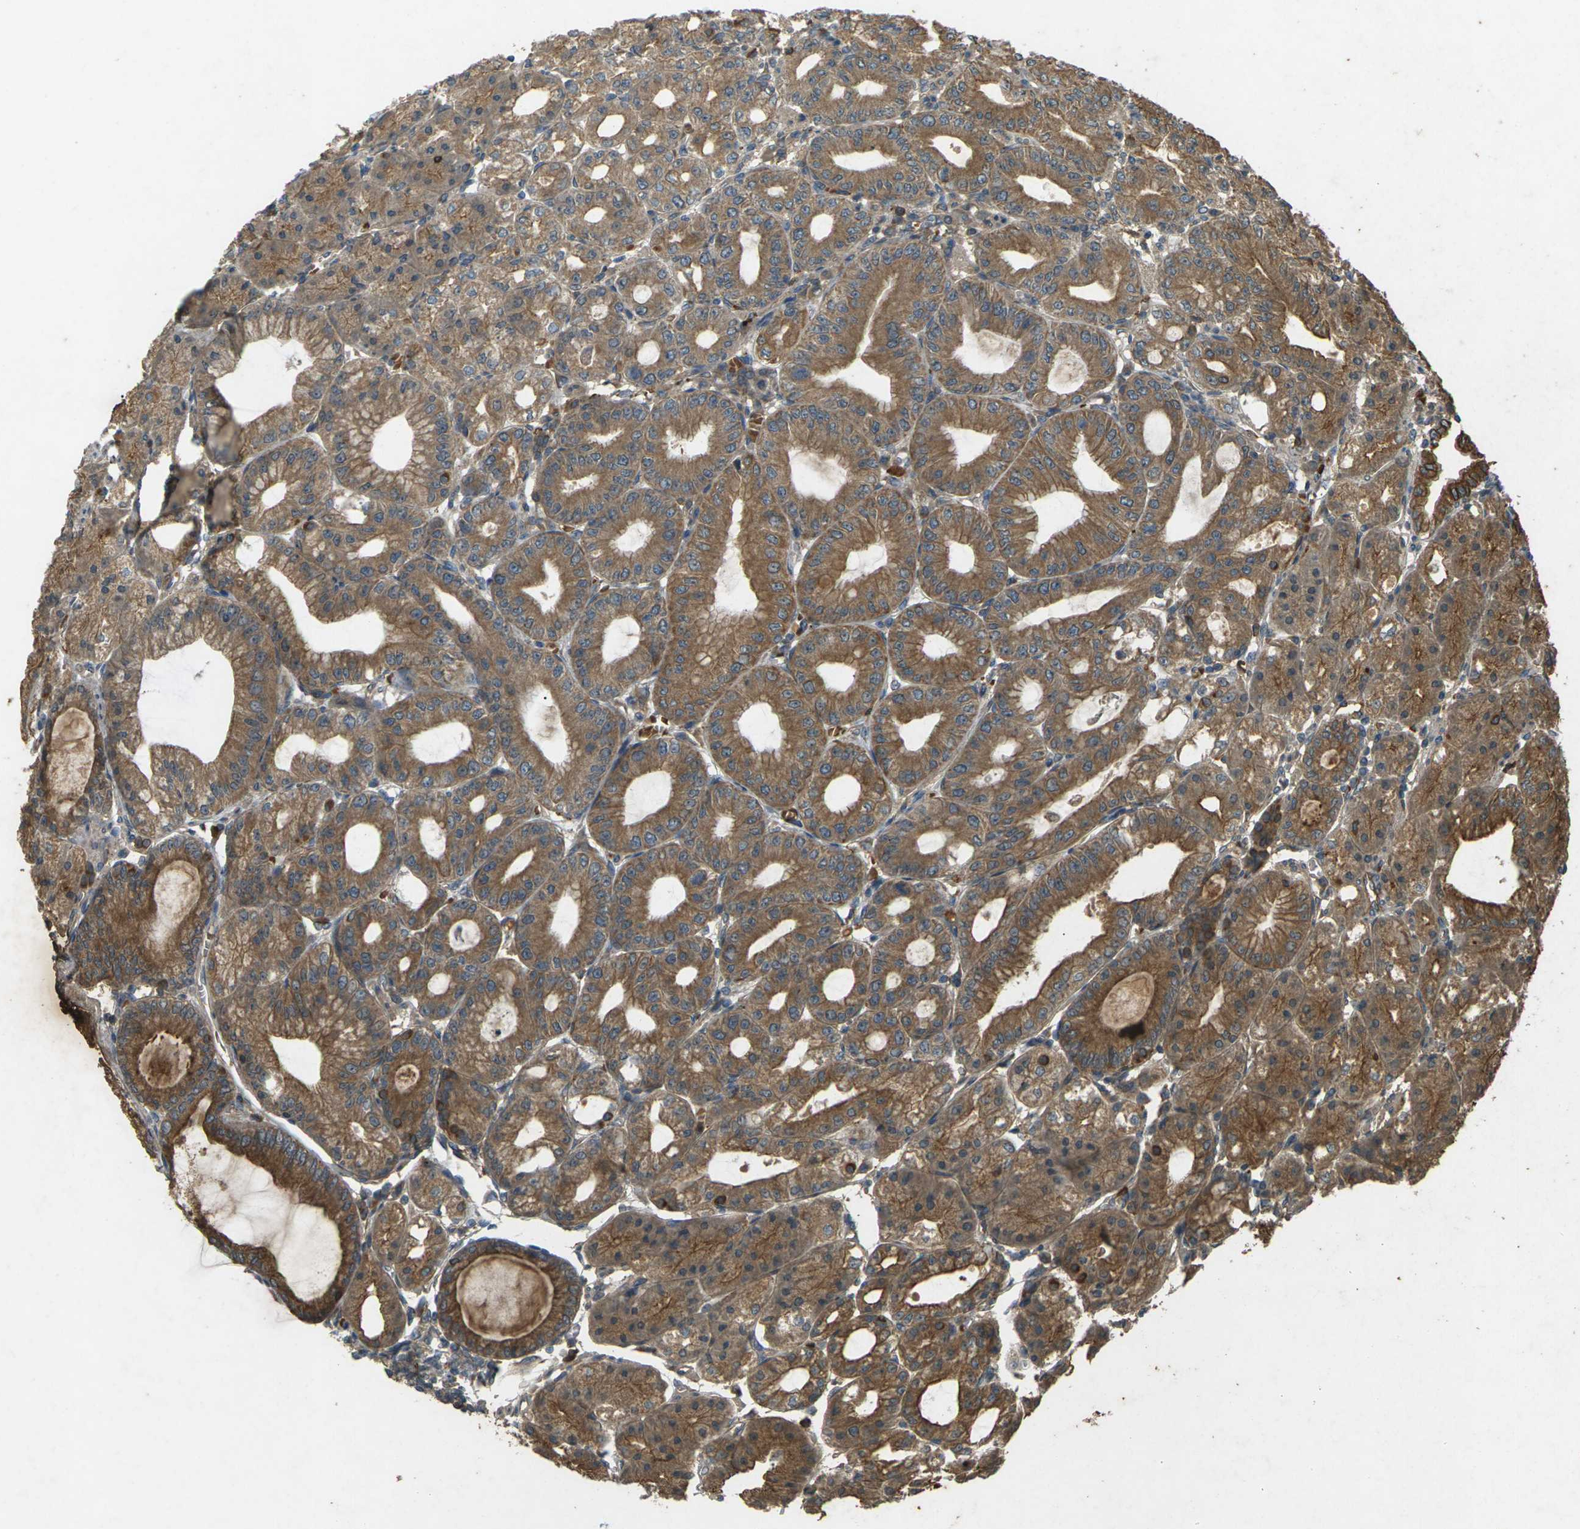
{"staining": {"intensity": "strong", "quantity": ">75%", "location": "cytoplasmic/membranous"}, "tissue": "stomach", "cell_type": "Glandular cells", "image_type": "normal", "snomed": [{"axis": "morphology", "description": "Normal tissue, NOS"}, {"axis": "topography", "description": "Stomach, lower"}], "caption": "Protein expression analysis of benign human stomach reveals strong cytoplasmic/membranous positivity in approximately >75% of glandular cells. Nuclei are stained in blue.", "gene": "TAP1", "patient": {"sex": "male", "age": 71}}